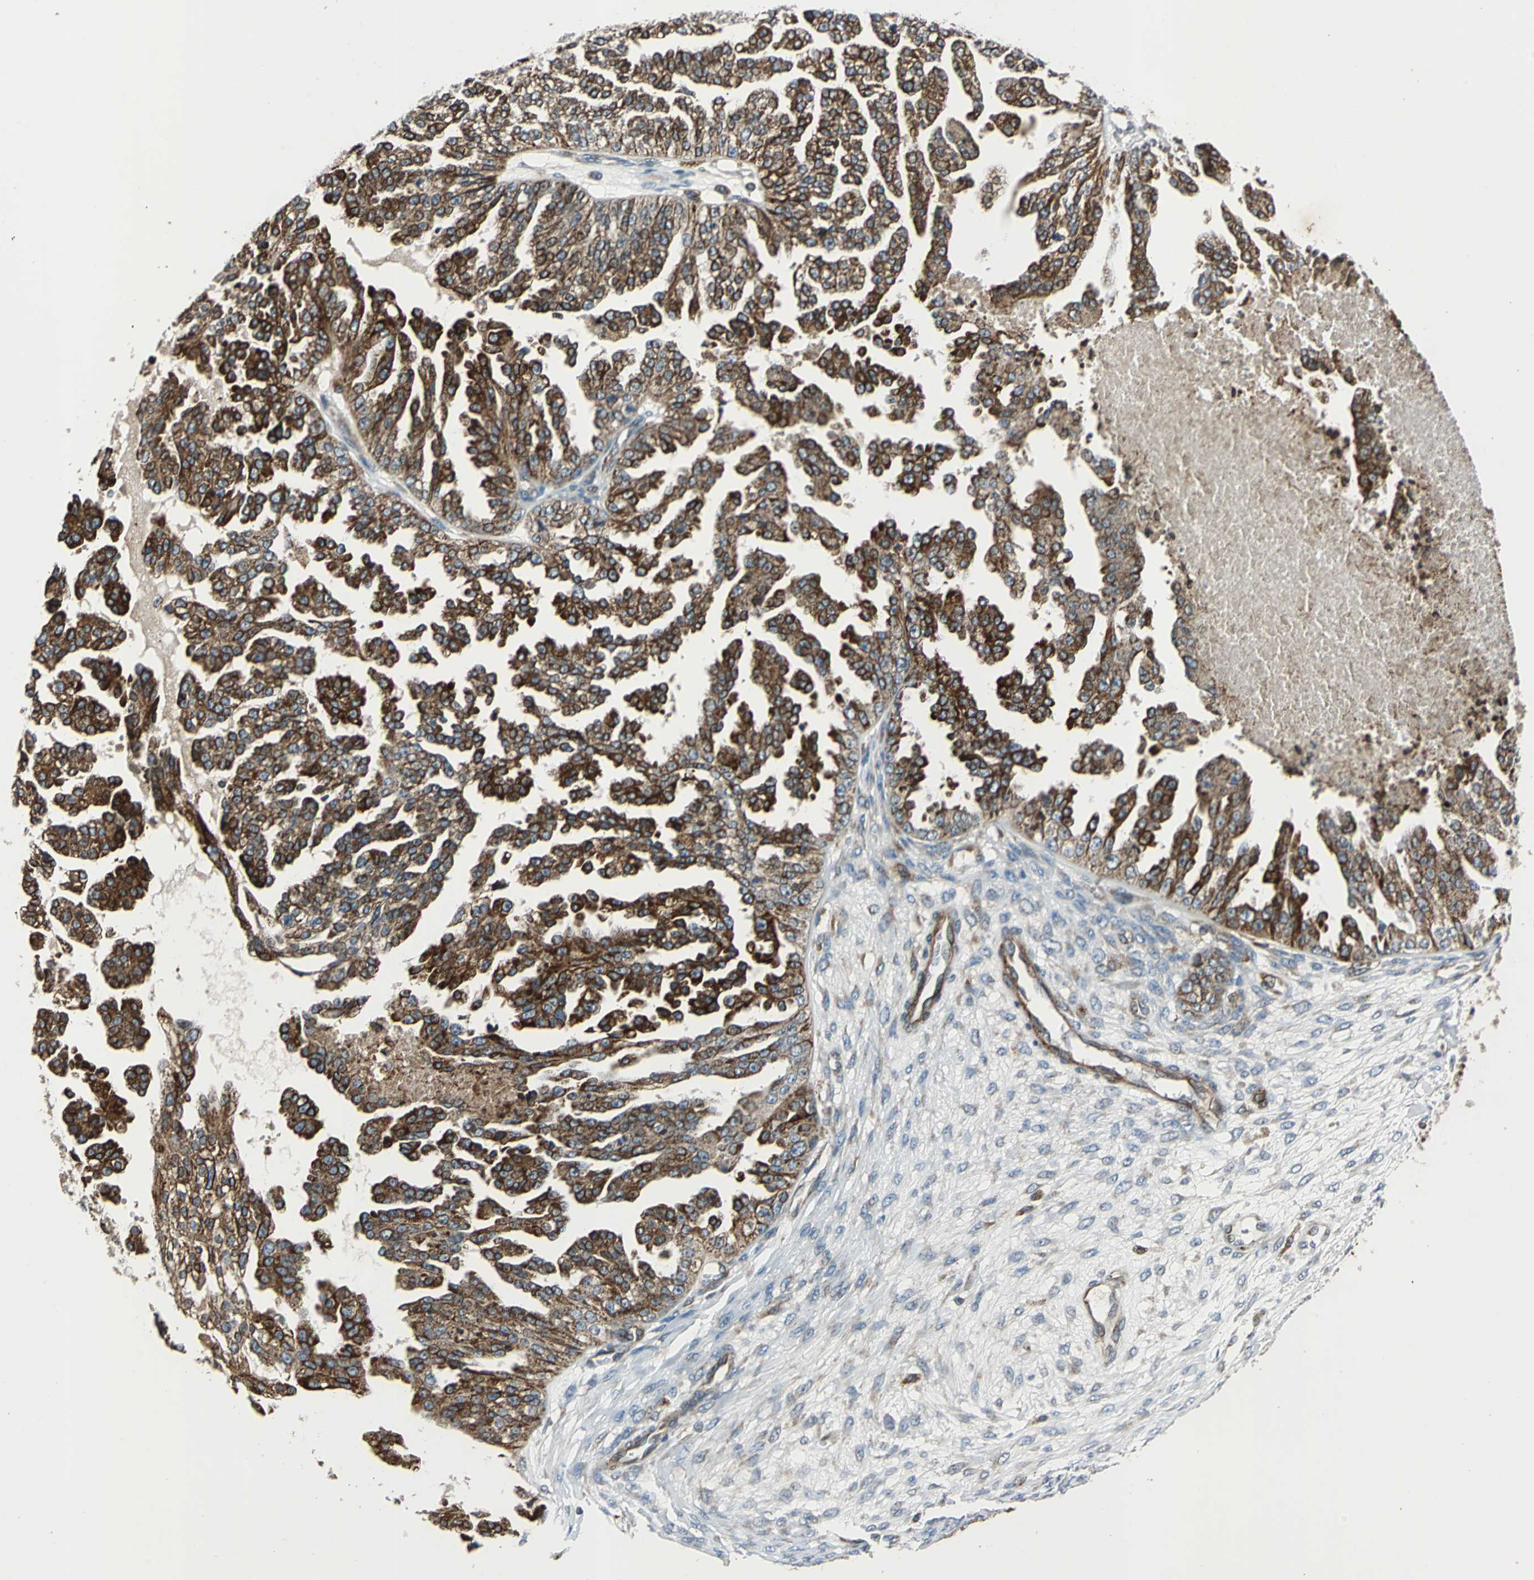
{"staining": {"intensity": "strong", "quantity": ">75%", "location": "cytoplasmic/membranous"}, "tissue": "ovarian cancer", "cell_type": "Tumor cells", "image_type": "cancer", "snomed": [{"axis": "morphology", "description": "Carcinoma, NOS"}, {"axis": "topography", "description": "Soft tissue"}, {"axis": "topography", "description": "Ovary"}], "caption": "Immunohistochemical staining of human ovarian cancer (carcinoma) shows strong cytoplasmic/membranous protein positivity in approximately >75% of tumor cells.", "gene": "HTATIP2", "patient": {"sex": "female", "age": 54}}